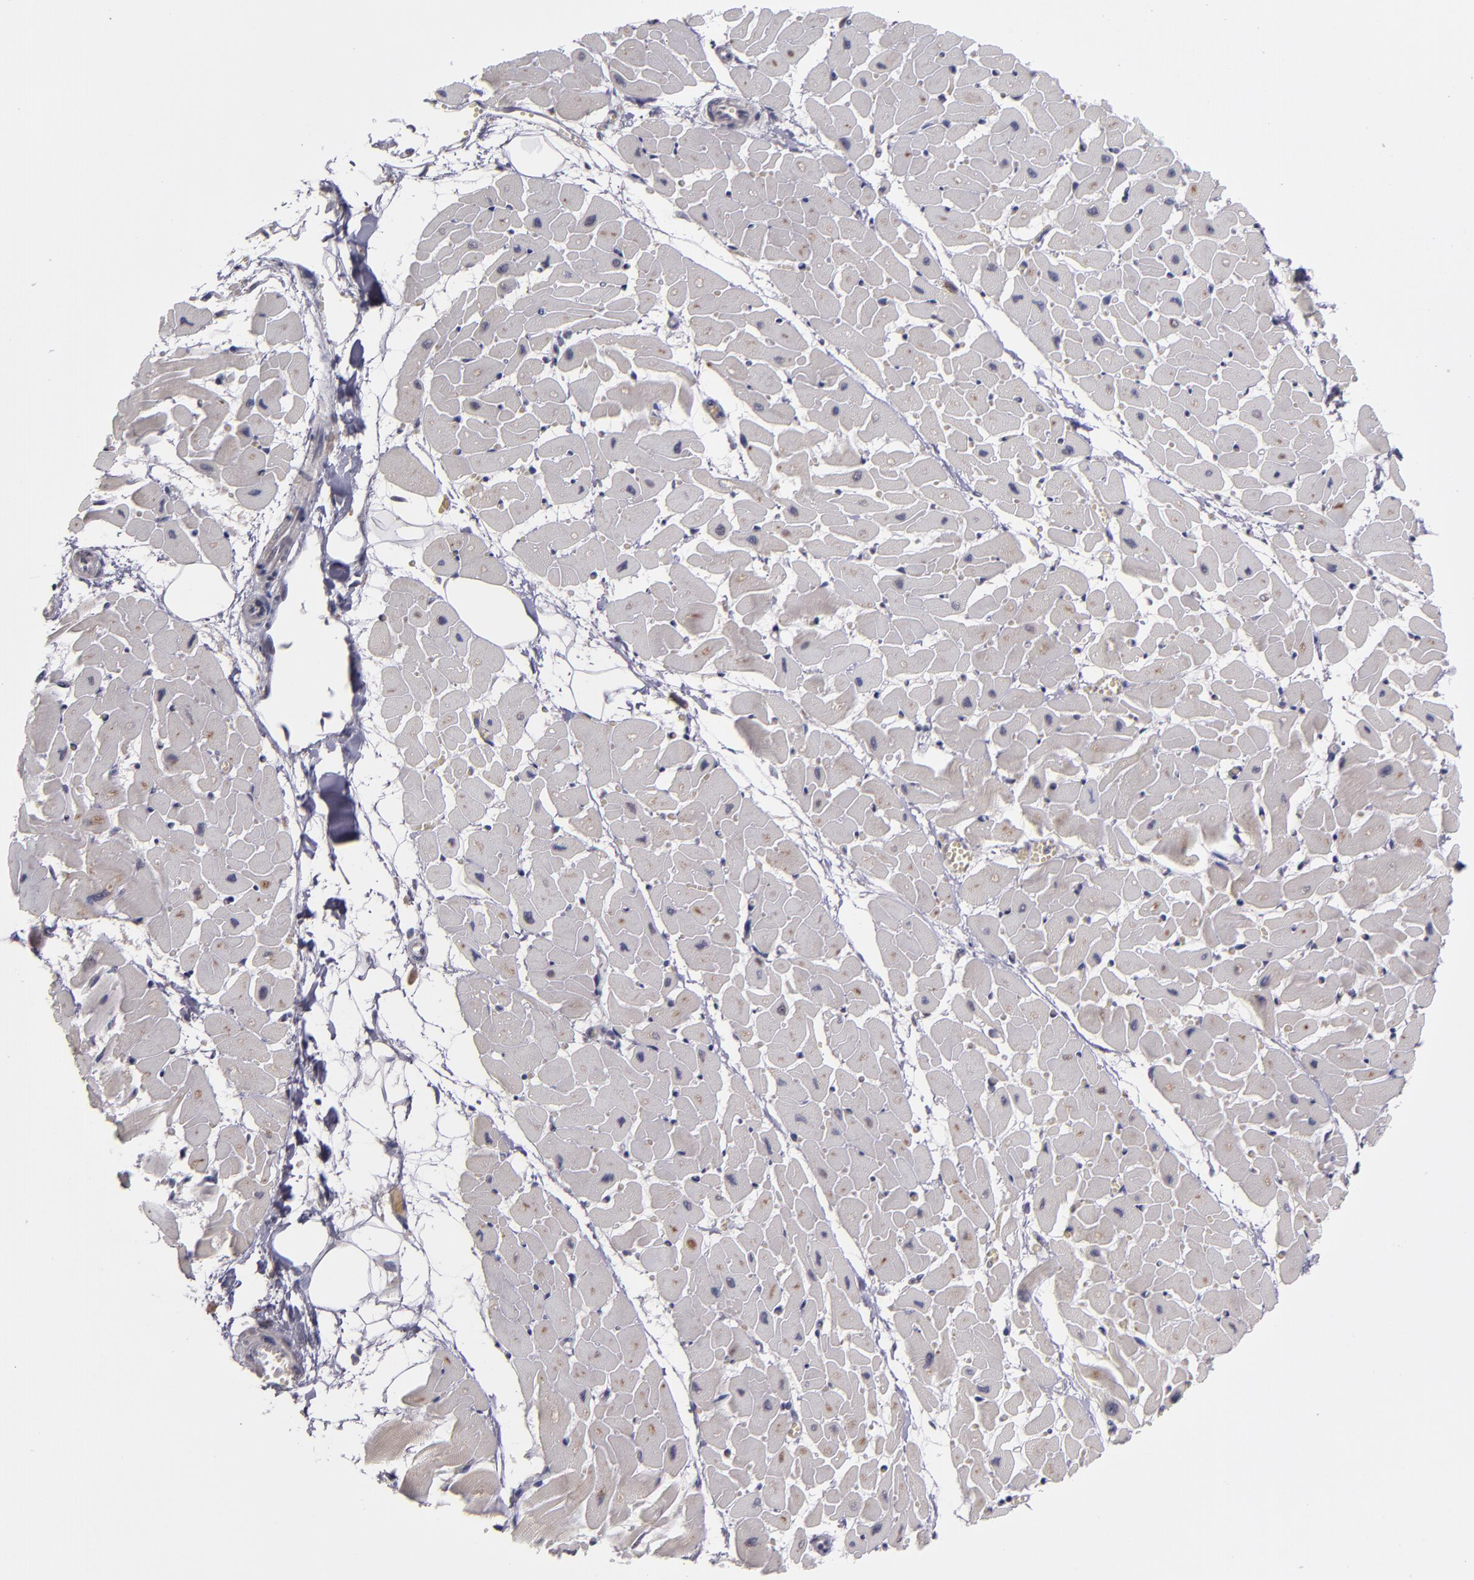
{"staining": {"intensity": "weak", "quantity": "<25%", "location": "cytoplasmic/membranous"}, "tissue": "heart muscle", "cell_type": "Cardiomyocytes", "image_type": "normal", "snomed": [{"axis": "morphology", "description": "Normal tissue, NOS"}, {"axis": "topography", "description": "Heart"}], "caption": "High power microscopy photomicrograph of an immunohistochemistry histopathology image of benign heart muscle, revealing no significant staining in cardiomyocytes.", "gene": "CDC7", "patient": {"sex": "female", "age": 19}}